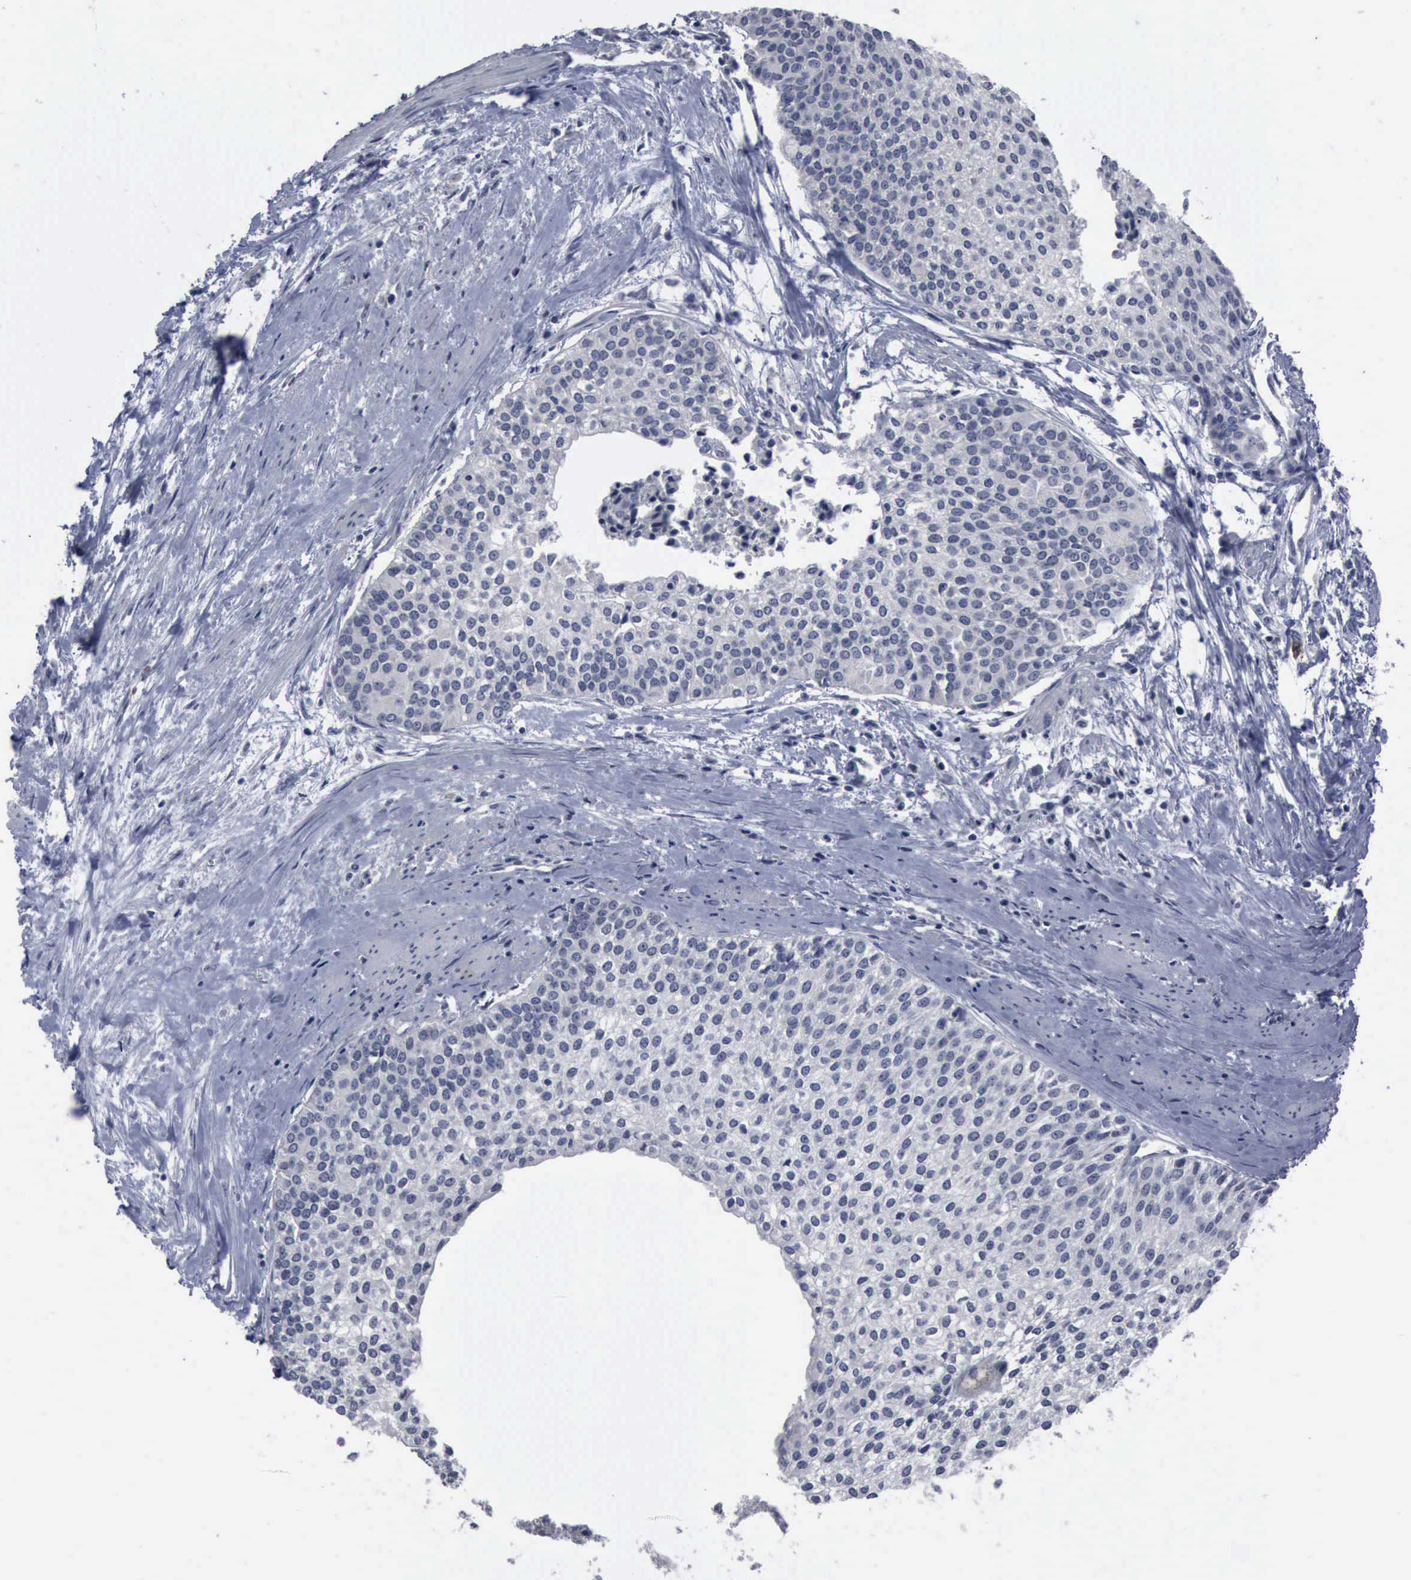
{"staining": {"intensity": "negative", "quantity": "none", "location": "none"}, "tissue": "urothelial cancer", "cell_type": "Tumor cells", "image_type": "cancer", "snomed": [{"axis": "morphology", "description": "Urothelial carcinoma, Low grade"}, {"axis": "topography", "description": "Urinary bladder"}], "caption": "High magnification brightfield microscopy of urothelial carcinoma (low-grade) stained with DAB (brown) and counterstained with hematoxylin (blue): tumor cells show no significant expression.", "gene": "MYO18B", "patient": {"sex": "female", "age": 73}}